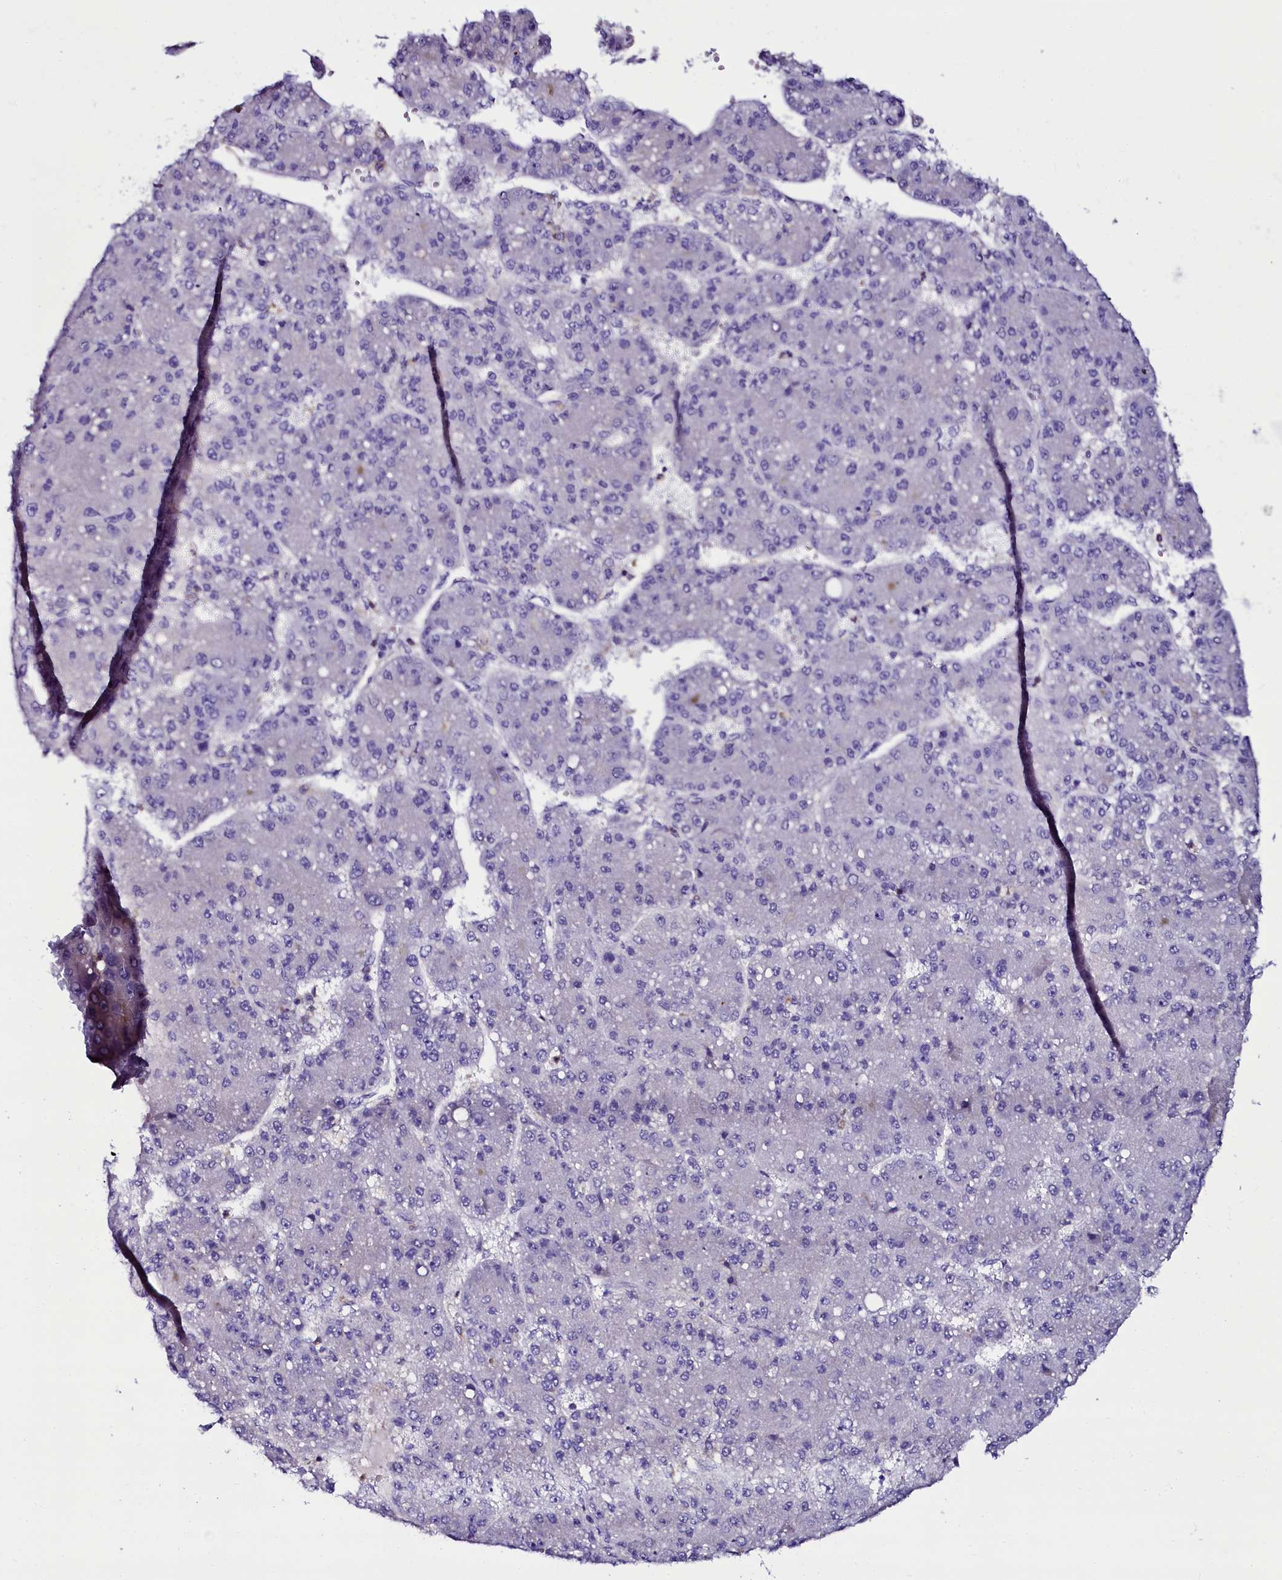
{"staining": {"intensity": "negative", "quantity": "none", "location": "none"}, "tissue": "liver cancer", "cell_type": "Tumor cells", "image_type": "cancer", "snomed": [{"axis": "morphology", "description": "Carcinoma, Hepatocellular, NOS"}, {"axis": "topography", "description": "Liver"}], "caption": "The photomicrograph reveals no significant positivity in tumor cells of liver cancer. (DAB immunohistochemistry visualized using brightfield microscopy, high magnification).", "gene": "OTOL1", "patient": {"sex": "male", "age": 67}}